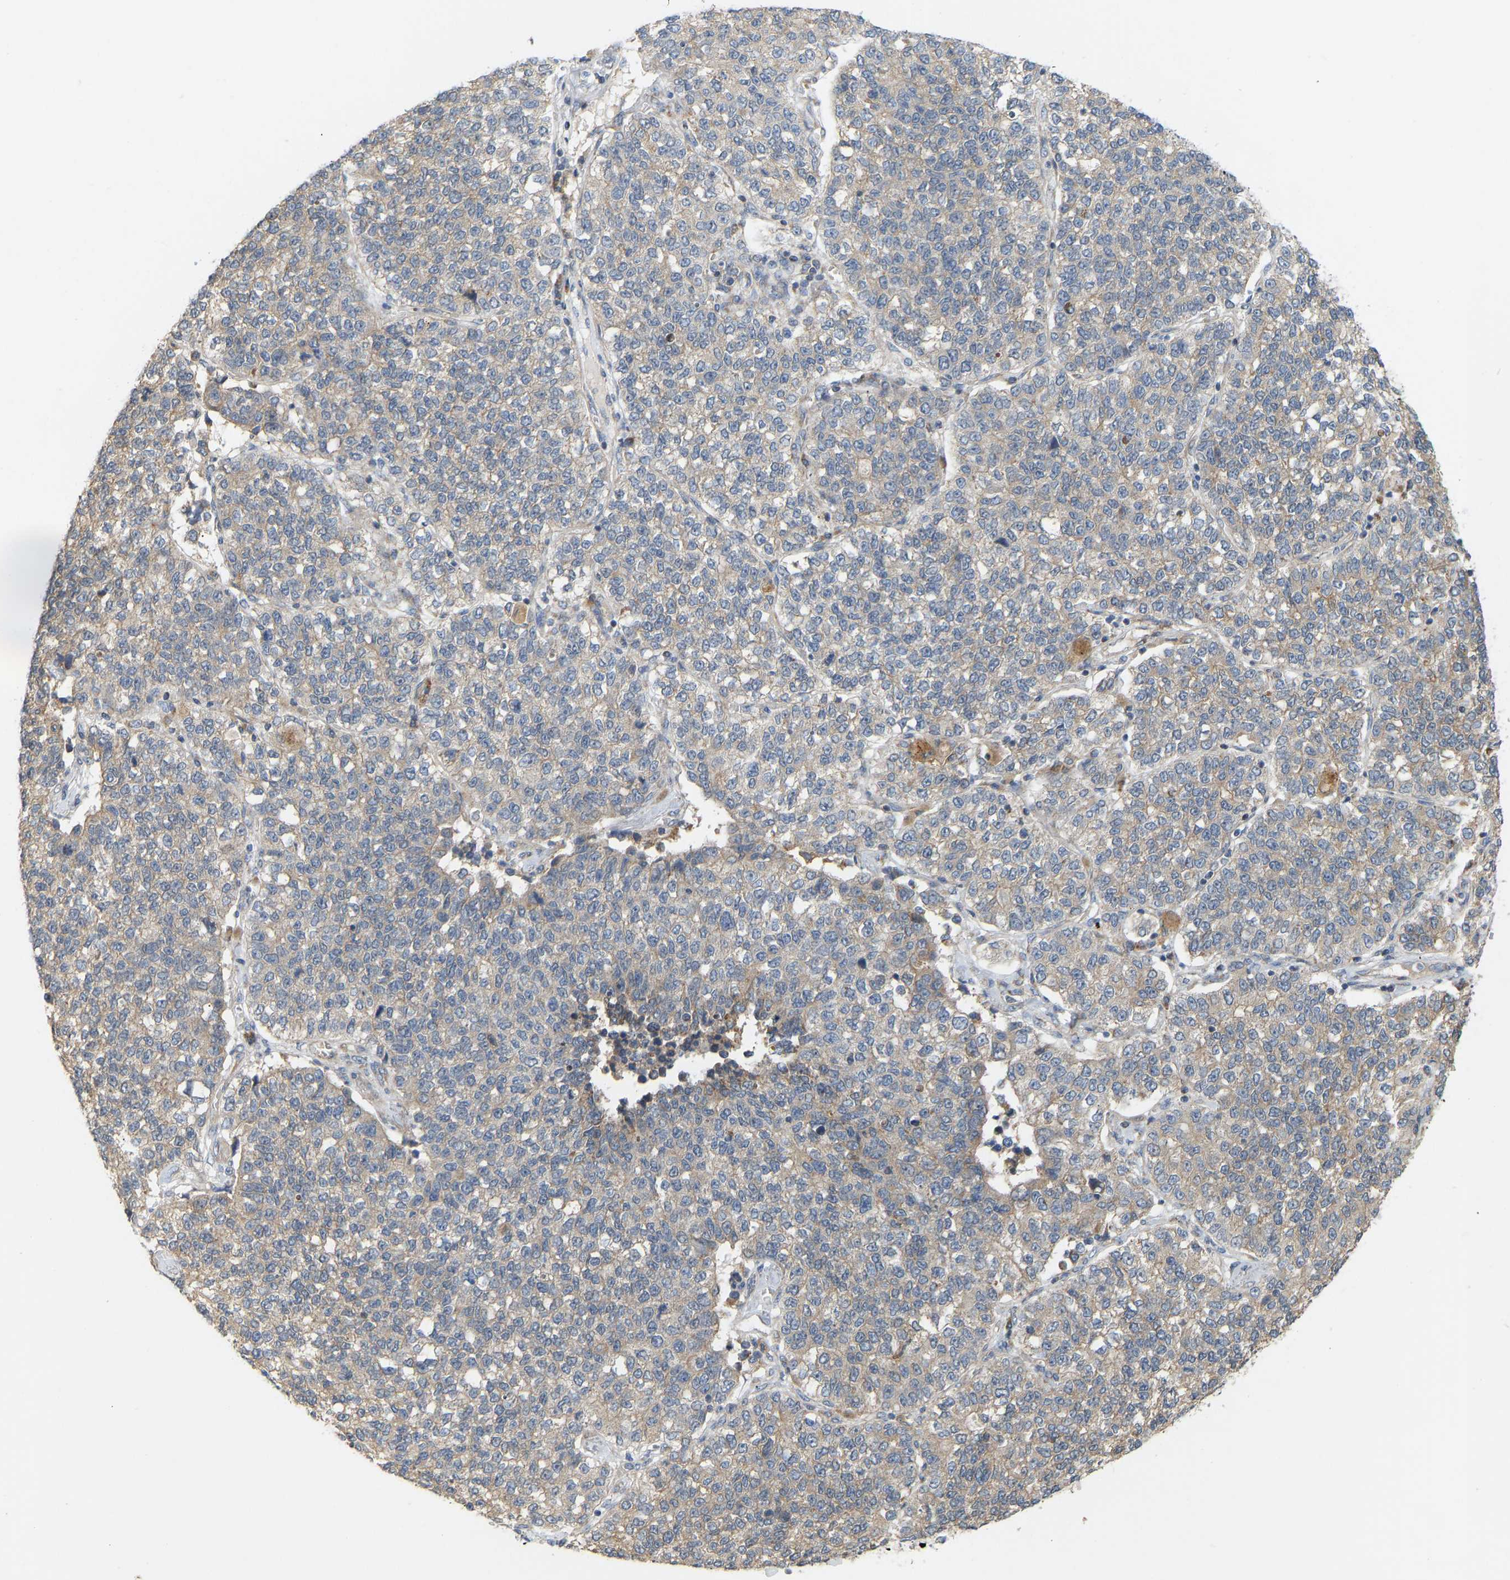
{"staining": {"intensity": "weak", "quantity": "25%-75%", "location": "cytoplasmic/membranous"}, "tissue": "lung cancer", "cell_type": "Tumor cells", "image_type": "cancer", "snomed": [{"axis": "morphology", "description": "Adenocarcinoma, NOS"}, {"axis": "topography", "description": "Lung"}], "caption": "High-power microscopy captured an immunohistochemistry histopathology image of adenocarcinoma (lung), revealing weak cytoplasmic/membranous positivity in approximately 25%-75% of tumor cells.", "gene": "HACD2", "patient": {"sex": "male", "age": 49}}